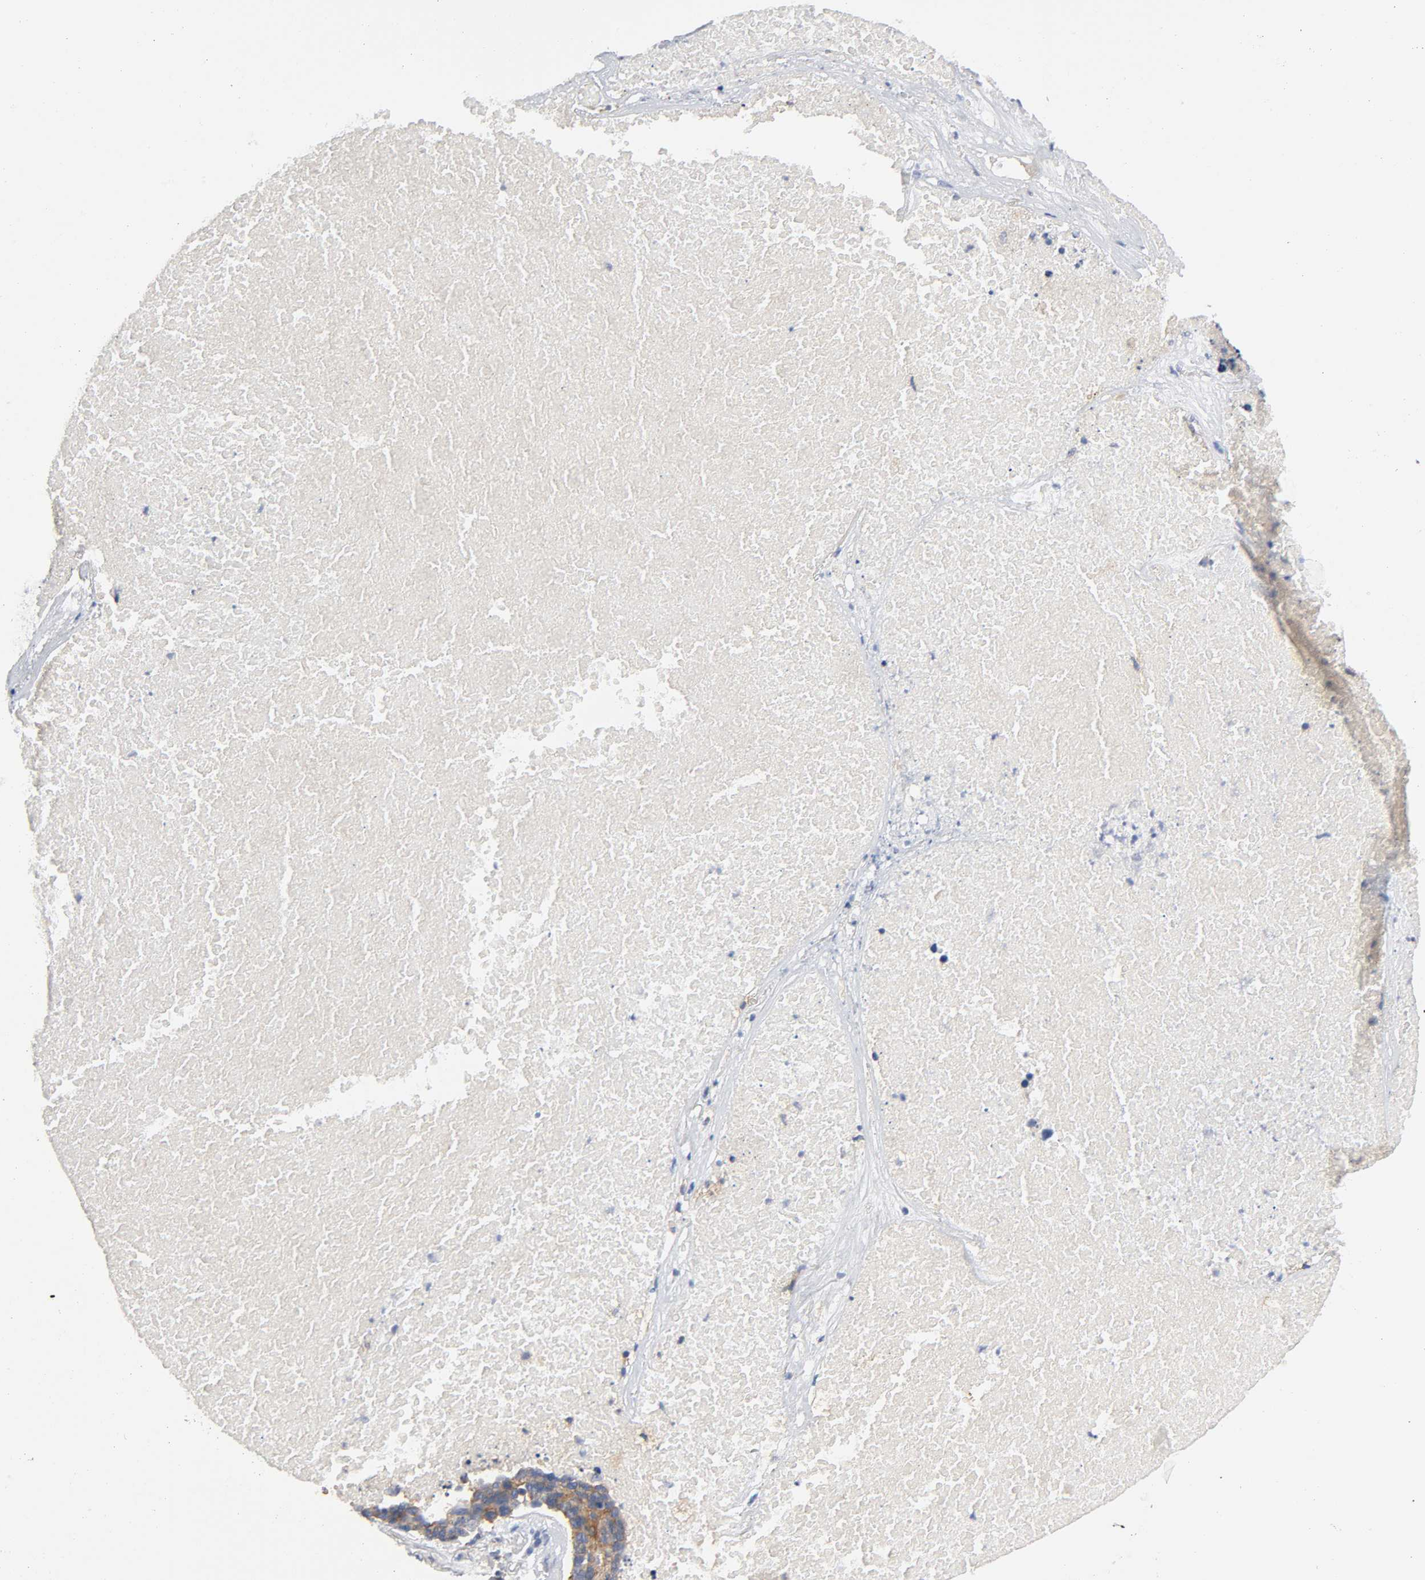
{"staining": {"intensity": "weak", "quantity": ">75%", "location": "cytoplasmic/membranous"}, "tissue": "lung cancer", "cell_type": "Tumor cells", "image_type": "cancer", "snomed": [{"axis": "morphology", "description": "Neoplasm, malignant, NOS"}, {"axis": "topography", "description": "Lung"}], "caption": "Human lung cancer stained with a protein marker displays weak staining in tumor cells.", "gene": "SRC", "patient": {"sex": "female", "age": 75}}